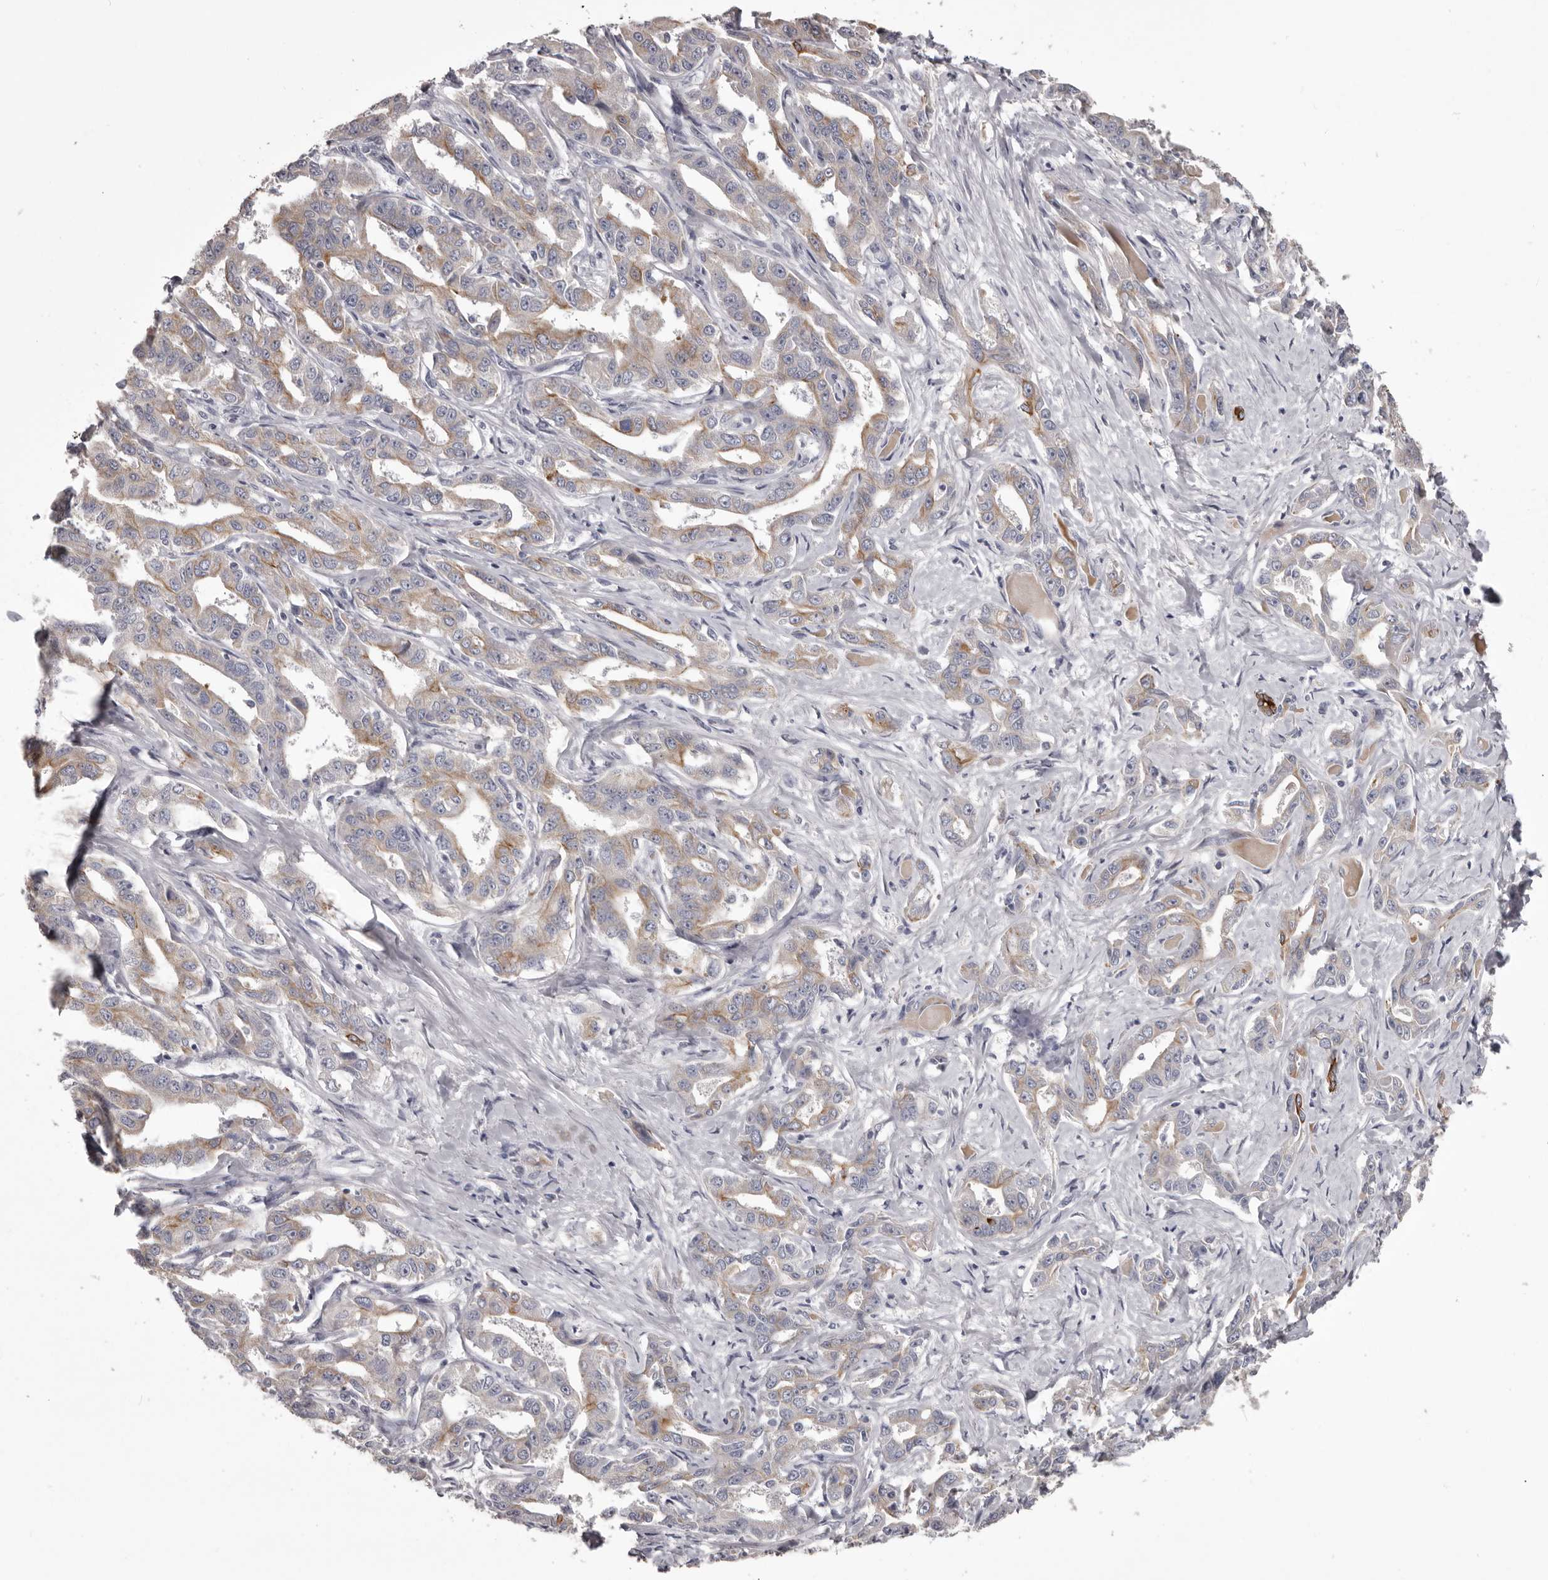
{"staining": {"intensity": "weak", "quantity": "25%-75%", "location": "cytoplasmic/membranous"}, "tissue": "liver cancer", "cell_type": "Tumor cells", "image_type": "cancer", "snomed": [{"axis": "morphology", "description": "Cholangiocarcinoma"}, {"axis": "topography", "description": "Liver"}], "caption": "Immunohistochemical staining of cholangiocarcinoma (liver) reveals low levels of weak cytoplasmic/membranous expression in approximately 25%-75% of tumor cells.", "gene": "LPAR6", "patient": {"sex": "male", "age": 59}}